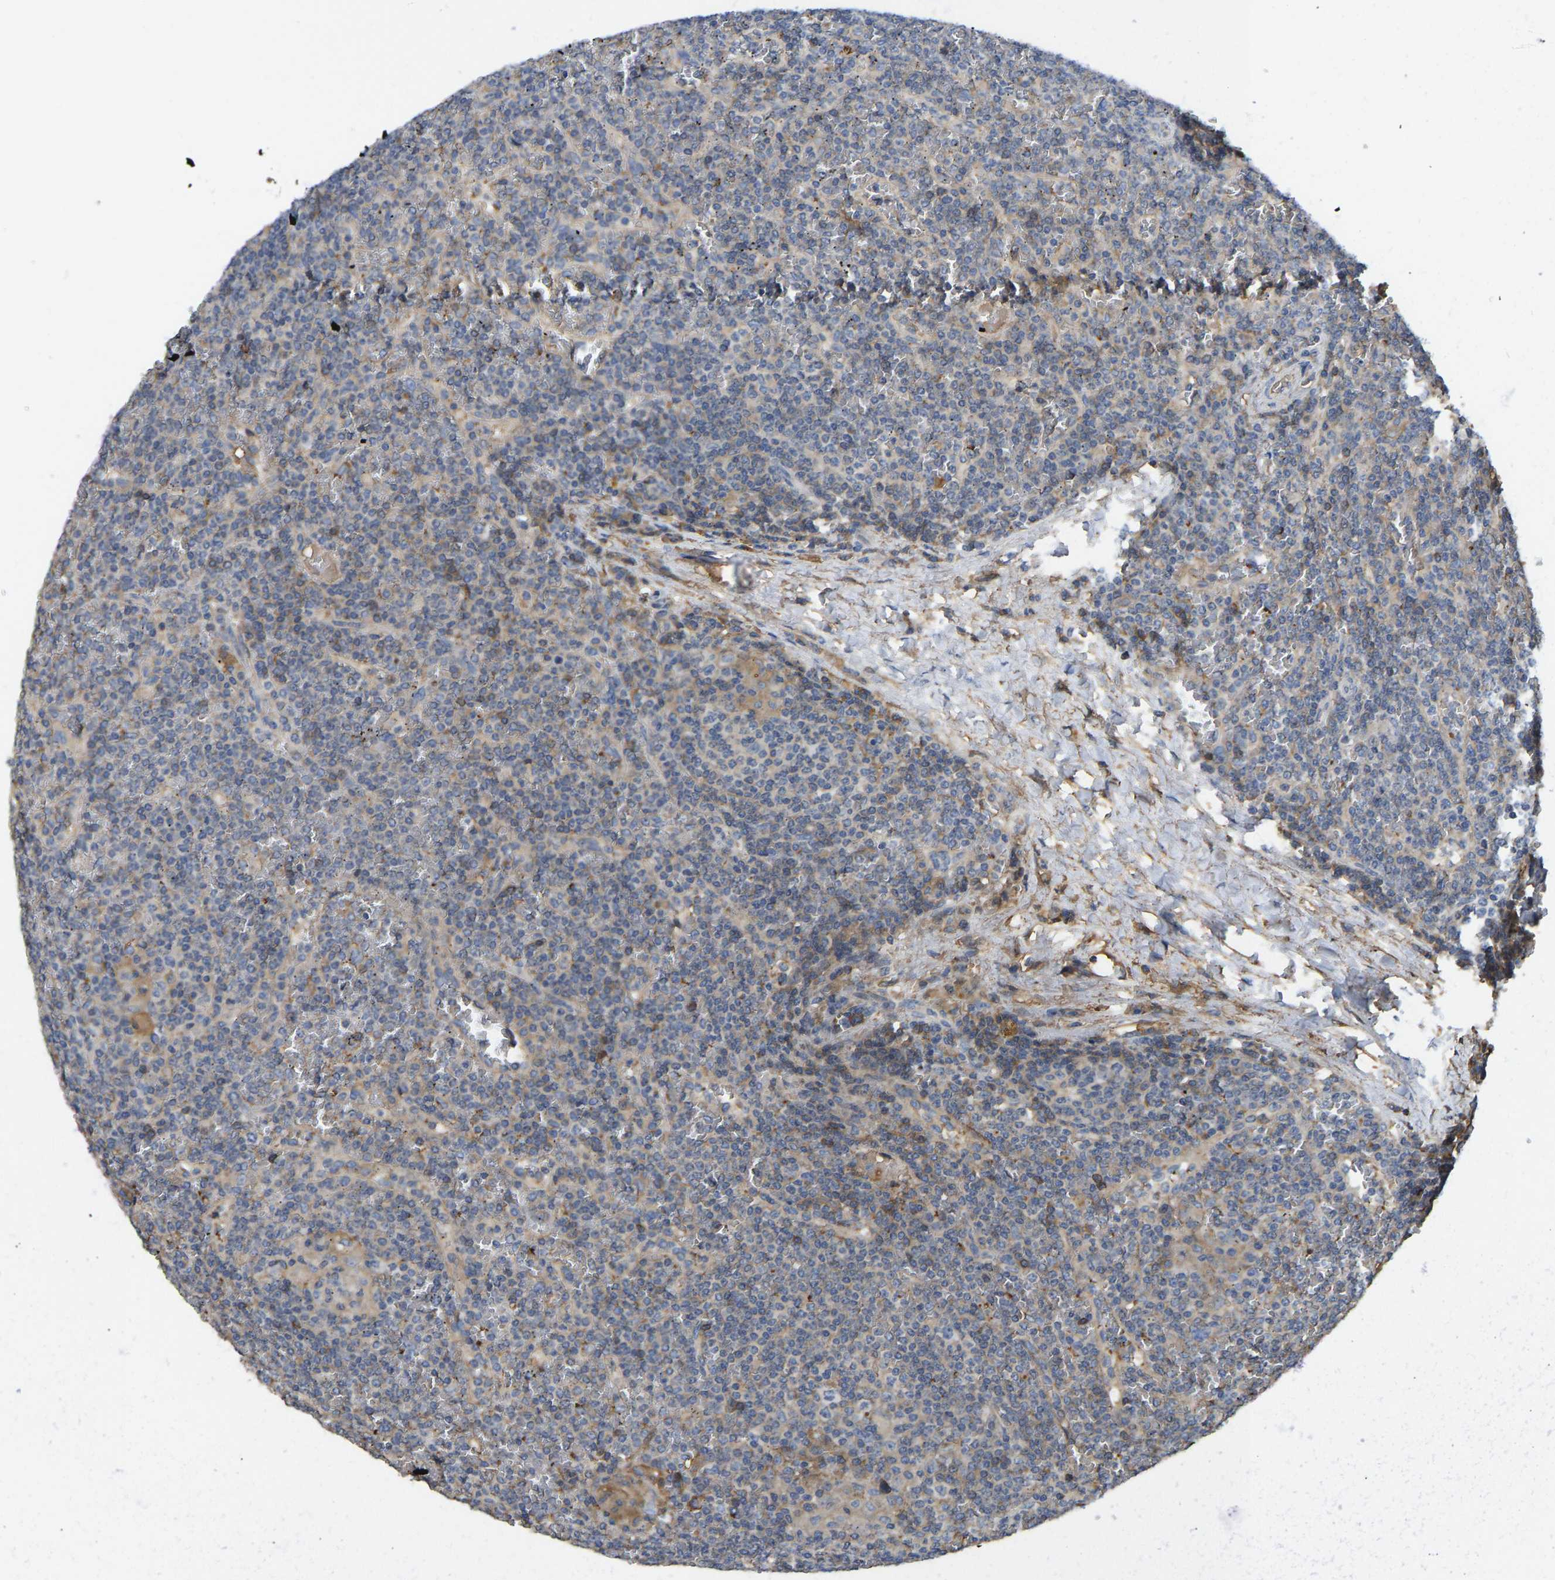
{"staining": {"intensity": "moderate", "quantity": "<25%", "location": "cytoplasmic/membranous"}, "tissue": "lymphoma", "cell_type": "Tumor cells", "image_type": "cancer", "snomed": [{"axis": "morphology", "description": "Malignant lymphoma, non-Hodgkin's type, Low grade"}, {"axis": "topography", "description": "Spleen"}], "caption": "An image of lymphoma stained for a protein exhibits moderate cytoplasmic/membranous brown staining in tumor cells.", "gene": "VCPKMT", "patient": {"sex": "female", "age": 19}}